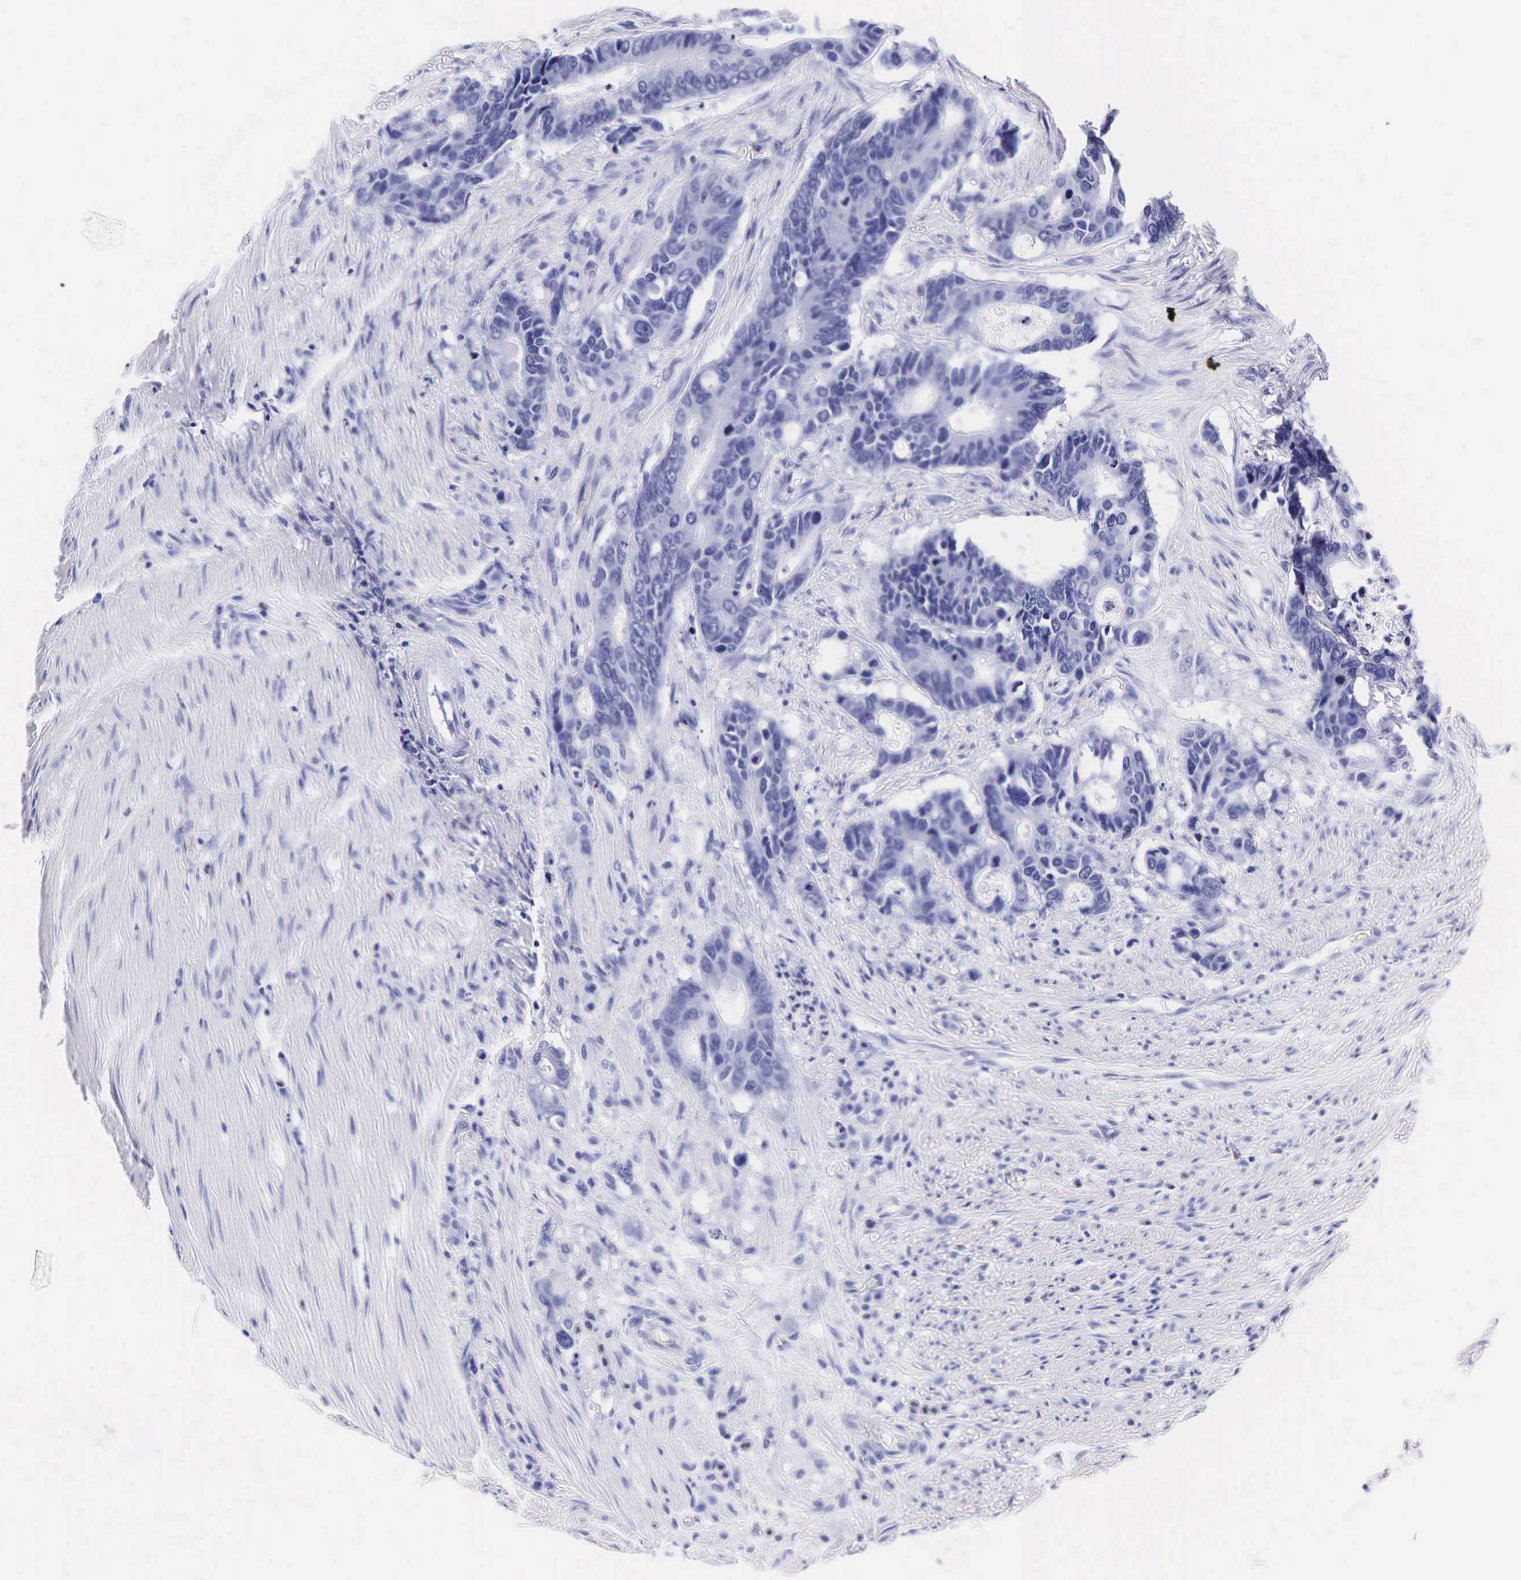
{"staining": {"intensity": "negative", "quantity": "none", "location": "none"}, "tissue": "colorectal cancer", "cell_type": "Tumor cells", "image_type": "cancer", "snomed": [{"axis": "morphology", "description": "Adenocarcinoma, NOS"}, {"axis": "topography", "description": "Colon"}], "caption": "Histopathology image shows no protein expression in tumor cells of colorectal cancer tissue.", "gene": "KLK3", "patient": {"sex": "male", "age": 49}}